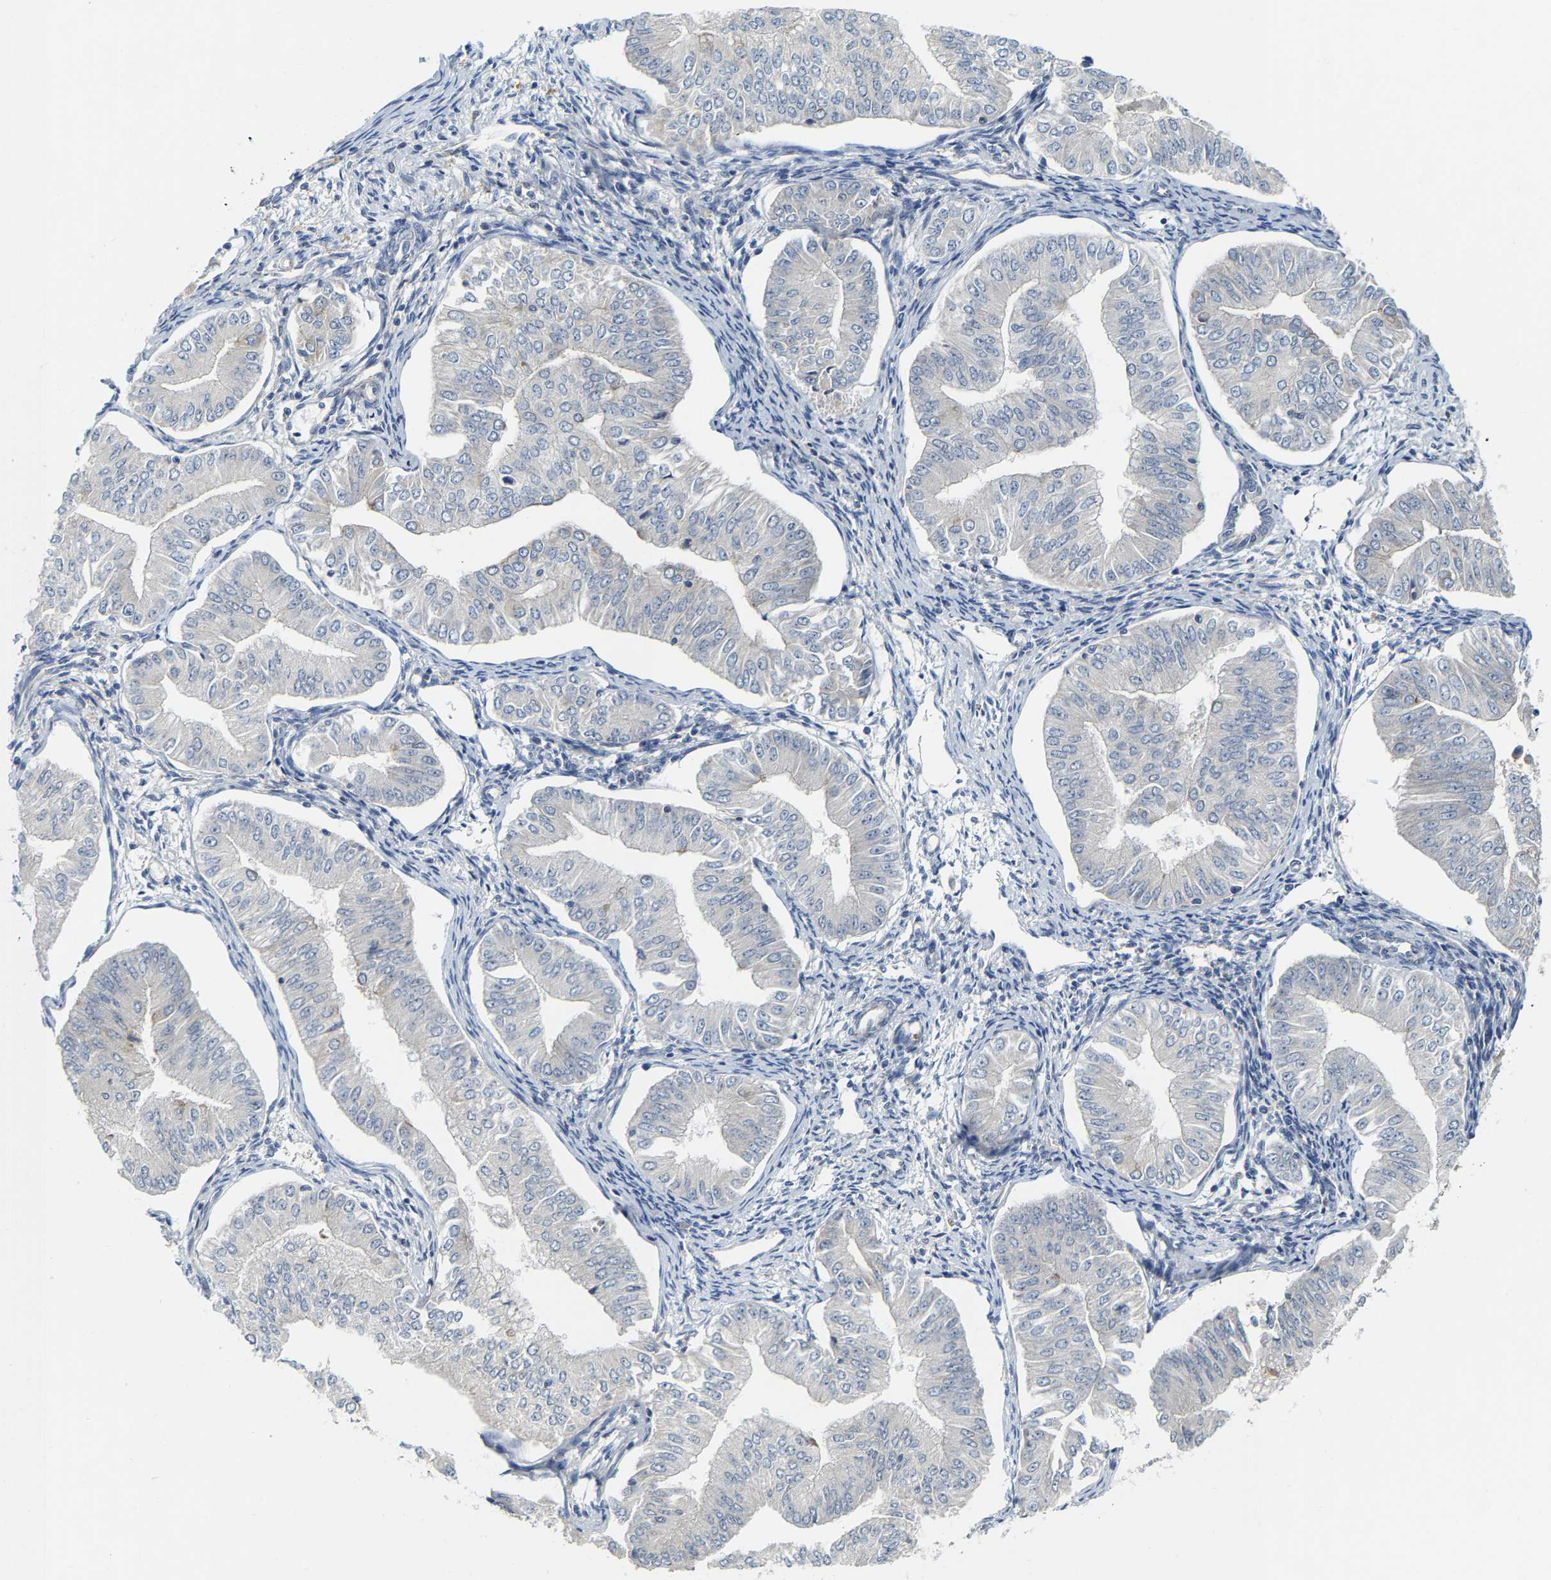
{"staining": {"intensity": "negative", "quantity": "none", "location": "none"}, "tissue": "endometrial cancer", "cell_type": "Tumor cells", "image_type": "cancer", "snomed": [{"axis": "morphology", "description": "Normal tissue, NOS"}, {"axis": "morphology", "description": "Adenocarcinoma, NOS"}, {"axis": "topography", "description": "Endometrium"}], "caption": "The histopathology image demonstrates no staining of tumor cells in adenocarcinoma (endometrial).", "gene": "PCNT", "patient": {"sex": "female", "age": 53}}